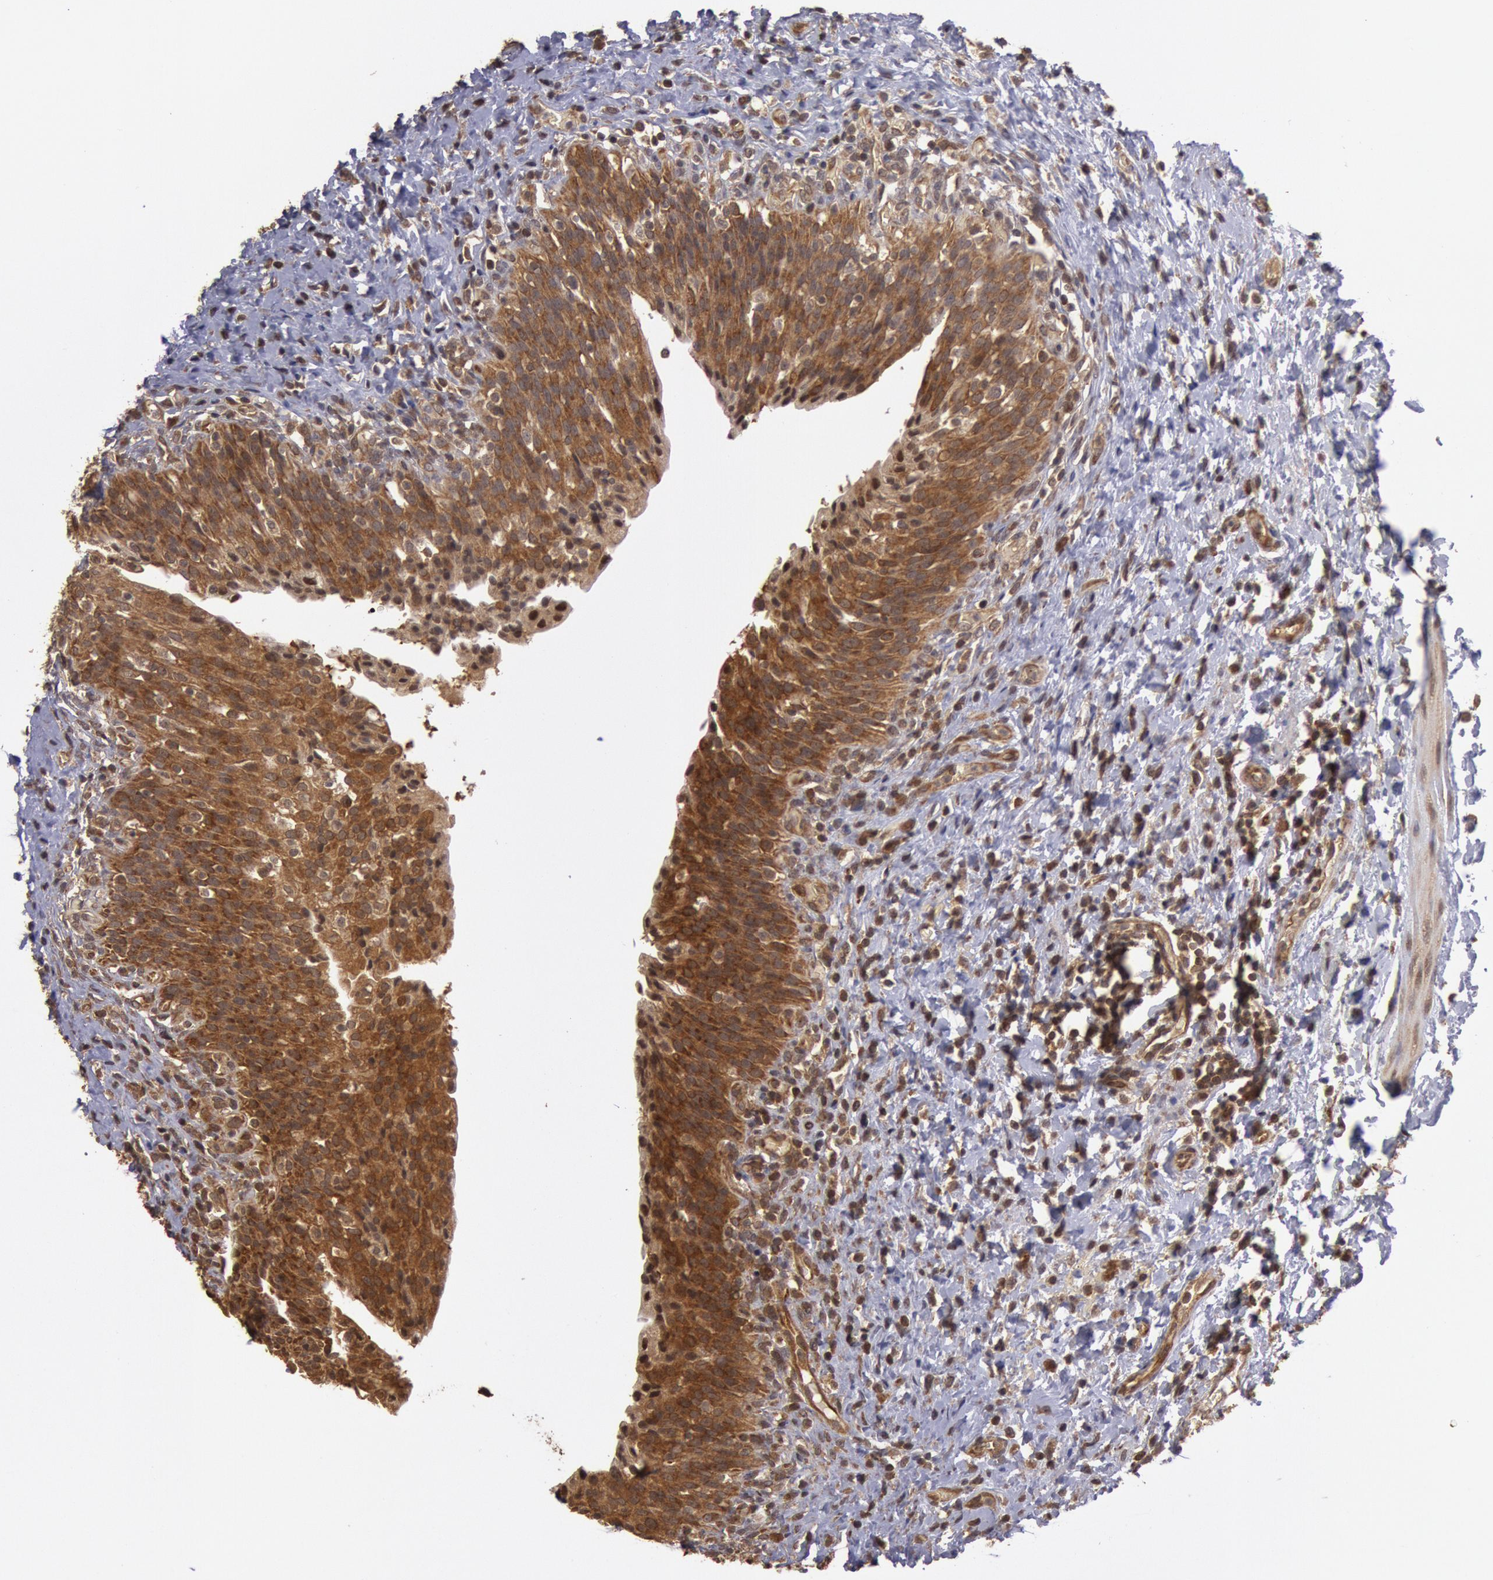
{"staining": {"intensity": "moderate", "quantity": ">75%", "location": "cytoplasmic/membranous,nuclear"}, "tissue": "urinary bladder", "cell_type": "Urothelial cells", "image_type": "normal", "snomed": [{"axis": "morphology", "description": "Normal tissue, NOS"}, {"axis": "topography", "description": "Urinary bladder"}], "caption": "Protein expression analysis of benign urinary bladder exhibits moderate cytoplasmic/membranous,nuclear staining in about >75% of urothelial cells.", "gene": "USP14", "patient": {"sex": "male", "age": 51}}